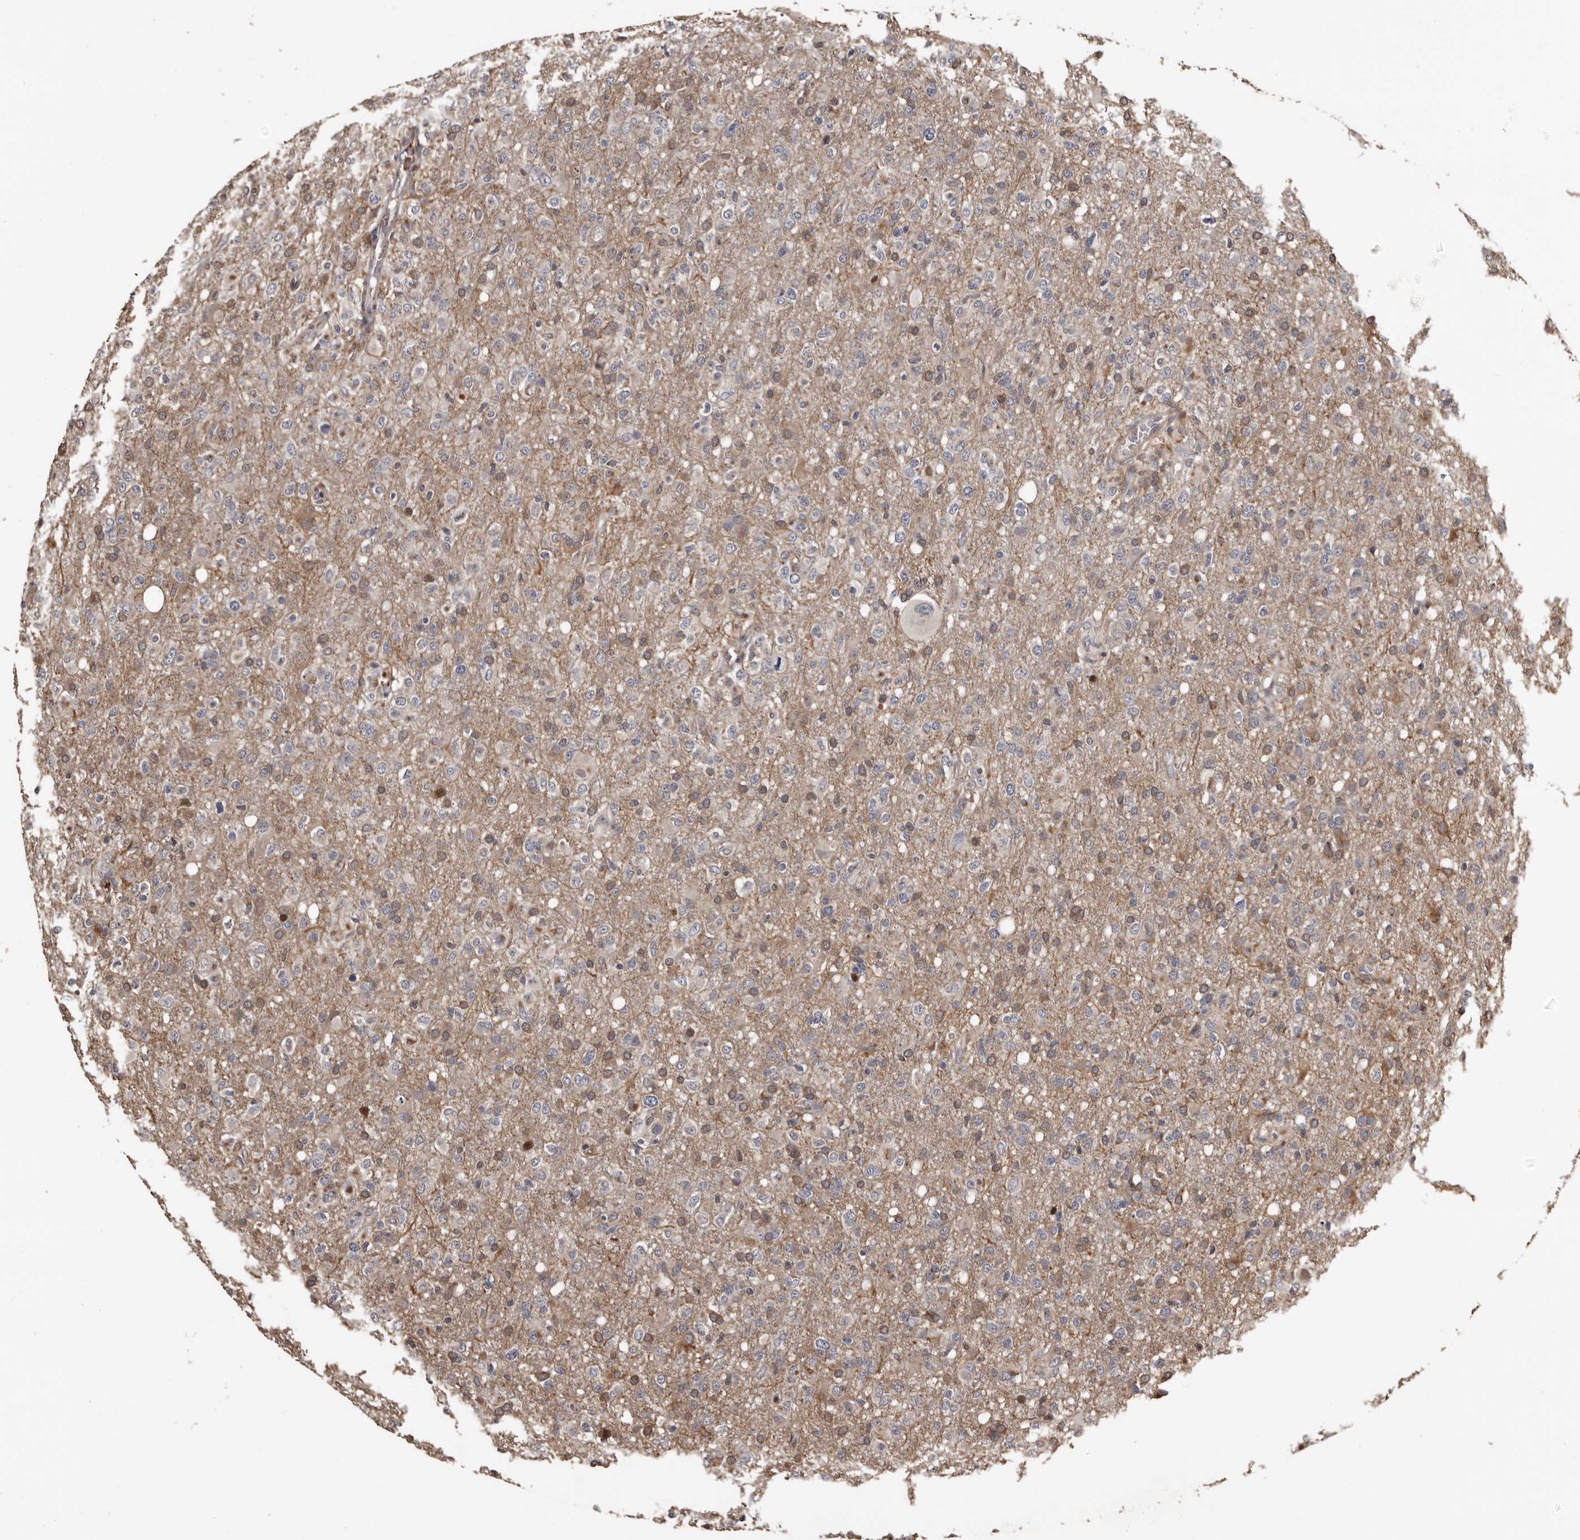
{"staining": {"intensity": "weak", "quantity": "<25%", "location": "cytoplasmic/membranous"}, "tissue": "glioma", "cell_type": "Tumor cells", "image_type": "cancer", "snomed": [{"axis": "morphology", "description": "Glioma, malignant, High grade"}, {"axis": "topography", "description": "Brain"}], "caption": "Immunohistochemical staining of human glioma shows no significant positivity in tumor cells.", "gene": "SERTAD4", "patient": {"sex": "female", "age": 57}}